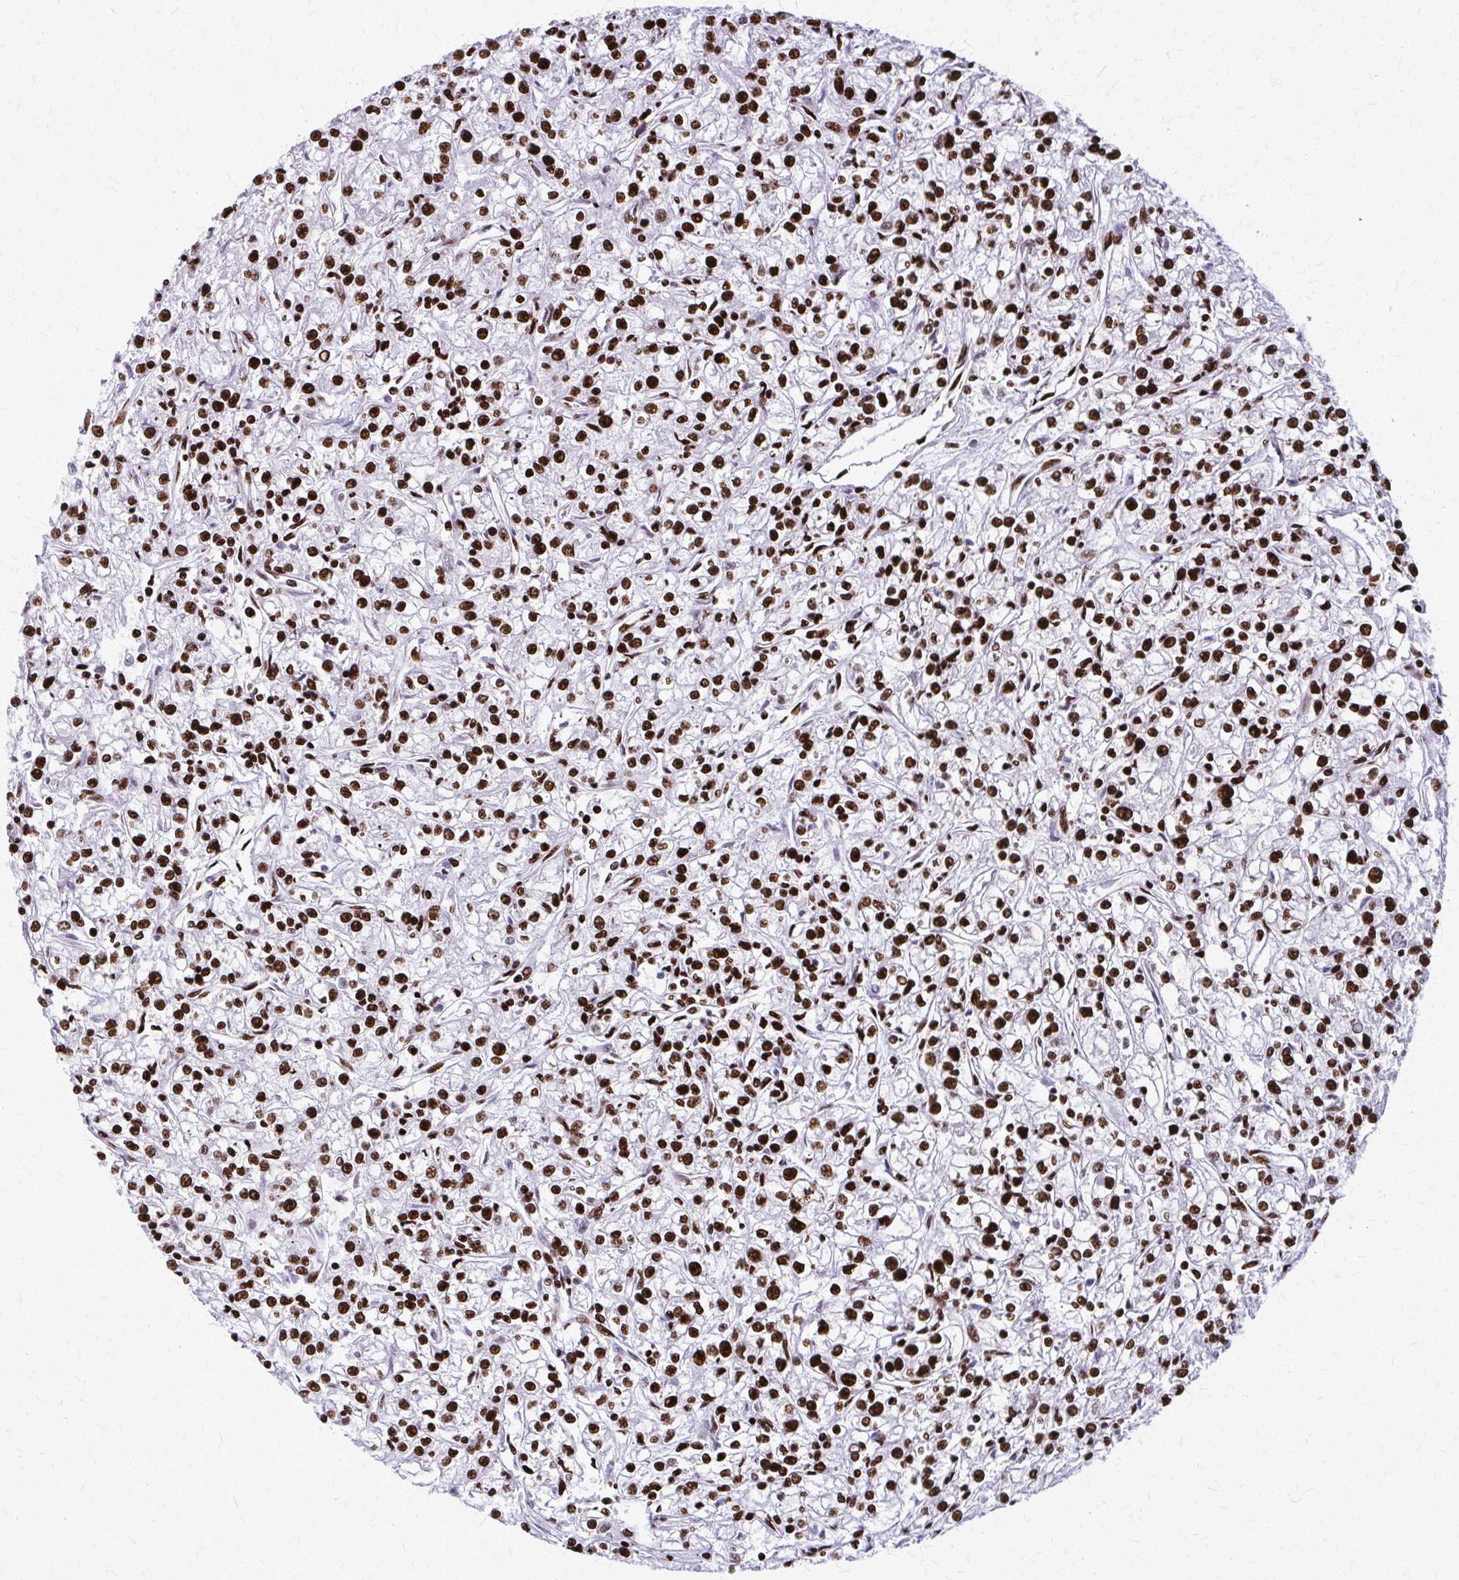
{"staining": {"intensity": "strong", "quantity": ">75%", "location": "nuclear"}, "tissue": "renal cancer", "cell_type": "Tumor cells", "image_type": "cancer", "snomed": [{"axis": "morphology", "description": "Adenocarcinoma, NOS"}, {"axis": "topography", "description": "Kidney"}], "caption": "Brown immunohistochemical staining in adenocarcinoma (renal) displays strong nuclear positivity in approximately >75% of tumor cells.", "gene": "SFPQ", "patient": {"sex": "female", "age": 59}}